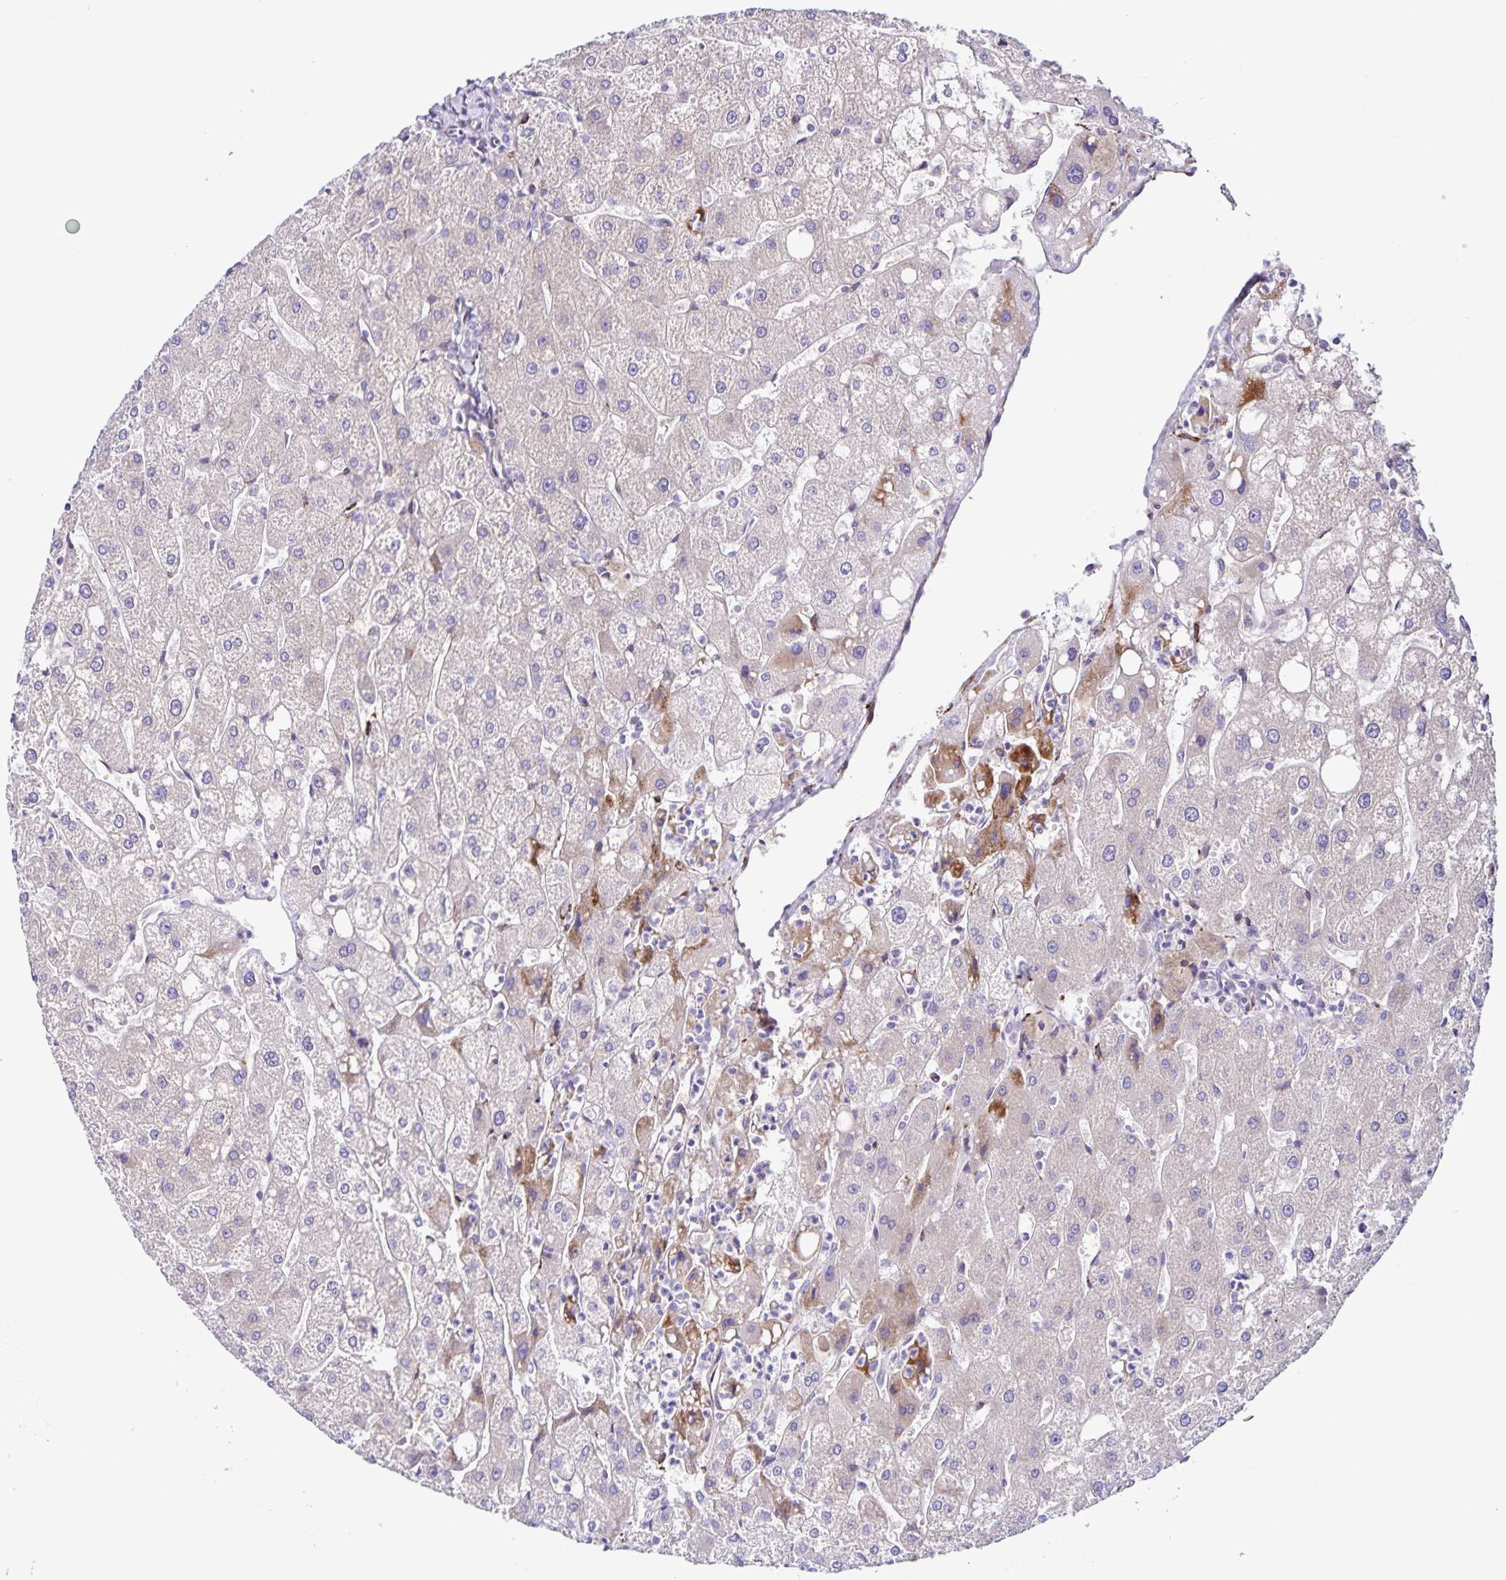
{"staining": {"intensity": "negative", "quantity": "none", "location": "none"}, "tissue": "liver", "cell_type": "Cholangiocytes", "image_type": "normal", "snomed": [{"axis": "morphology", "description": "Normal tissue, NOS"}, {"axis": "topography", "description": "Liver"}], "caption": "IHC of unremarkable liver exhibits no expression in cholangiocytes.", "gene": "OSBPL5", "patient": {"sex": "male", "age": 67}}